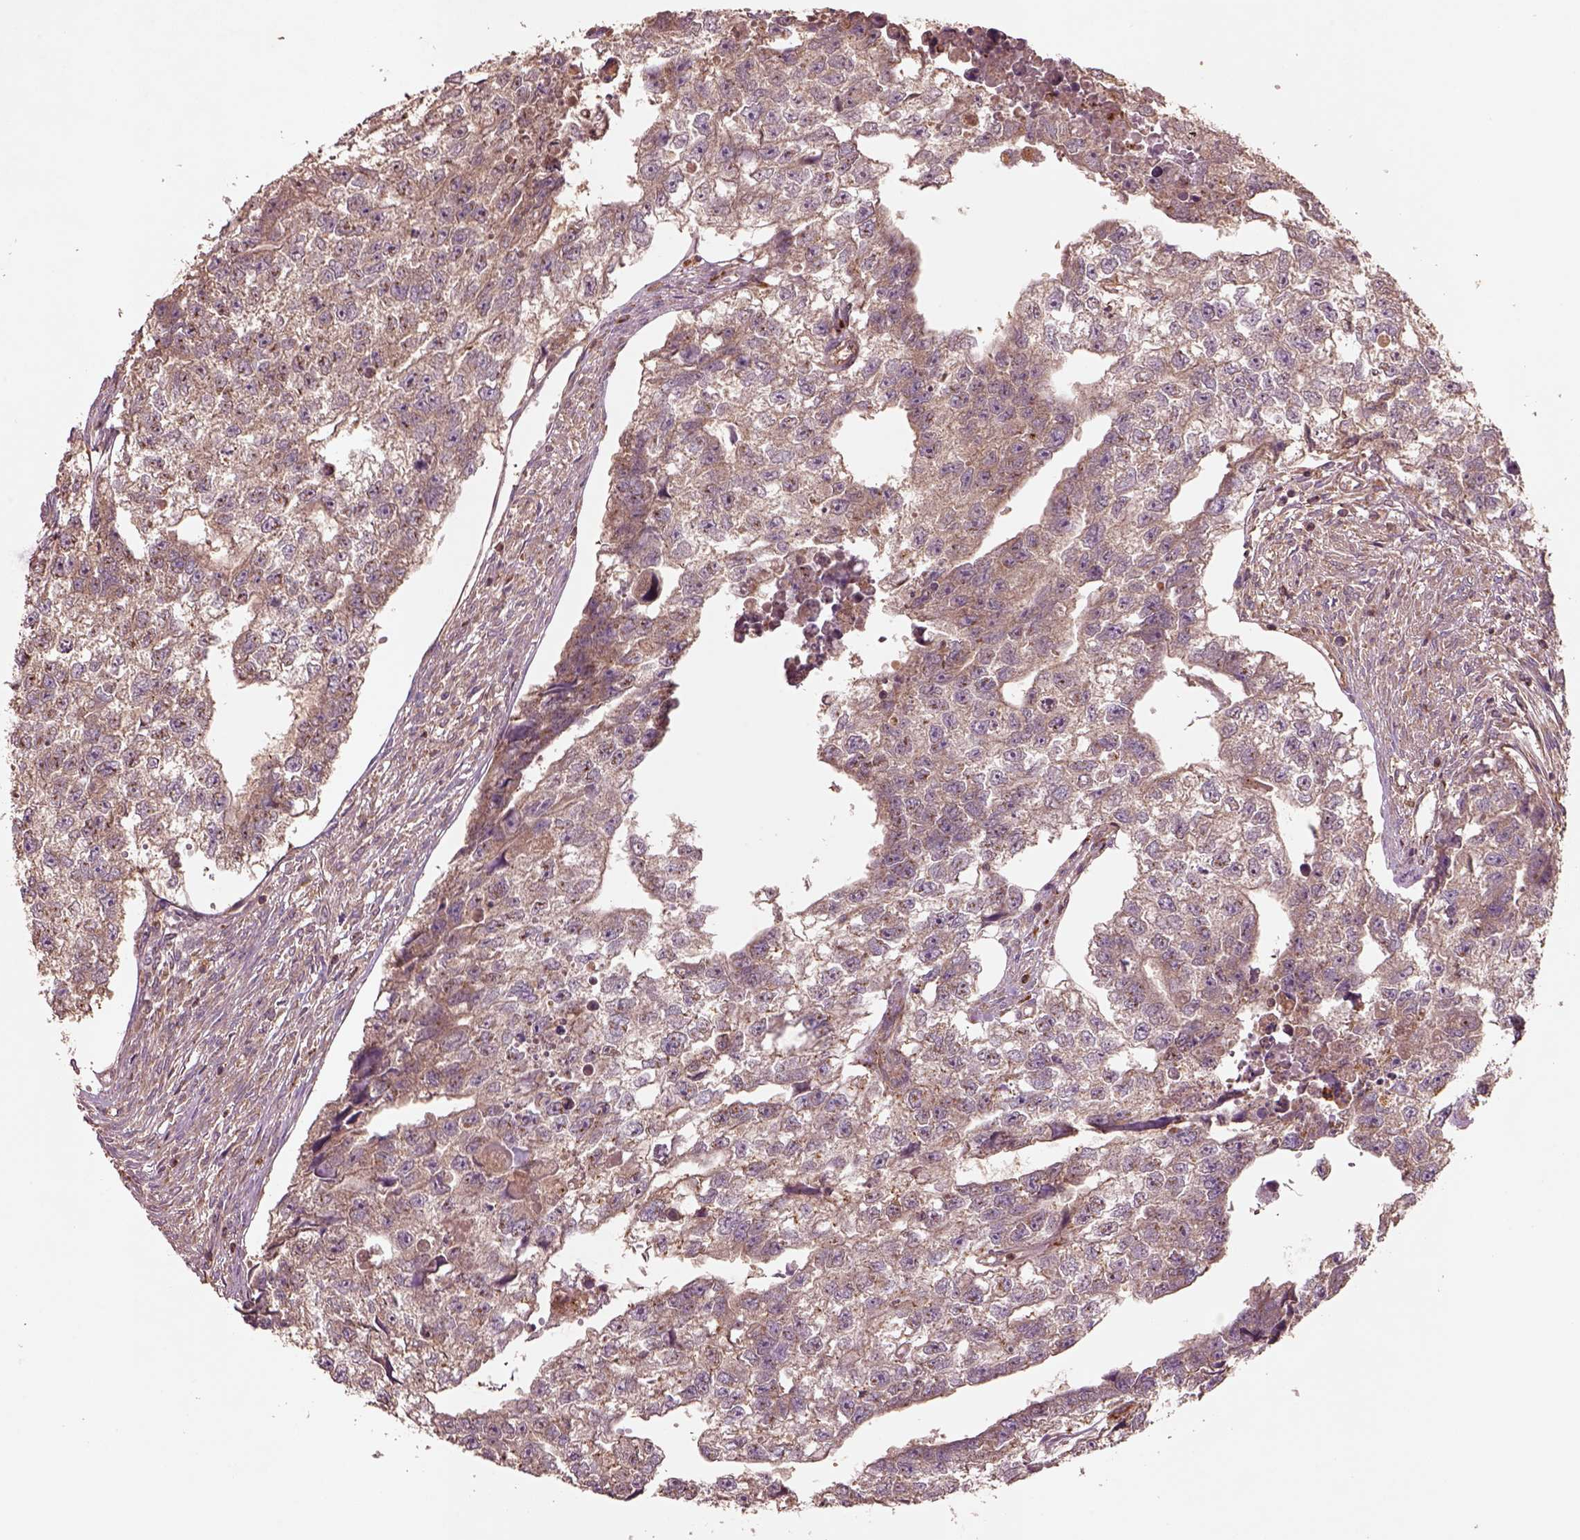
{"staining": {"intensity": "weak", "quantity": "25%-75%", "location": "cytoplasmic/membranous"}, "tissue": "testis cancer", "cell_type": "Tumor cells", "image_type": "cancer", "snomed": [{"axis": "morphology", "description": "Carcinoma, Embryonal, NOS"}, {"axis": "morphology", "description": "Teratoma, malignant, NOS"}, {"axis": "topography", "description": "Testis"}], "caption": "A photomicrograph showing weak cytoplasmic/membranous staining in approximately 25%-75% of tumor cells in testis malignant teratoma, as visualized by brown immunohistochemical staining.", "gene": "TRADD", "patient": {"sex": "male", "age": 44}}